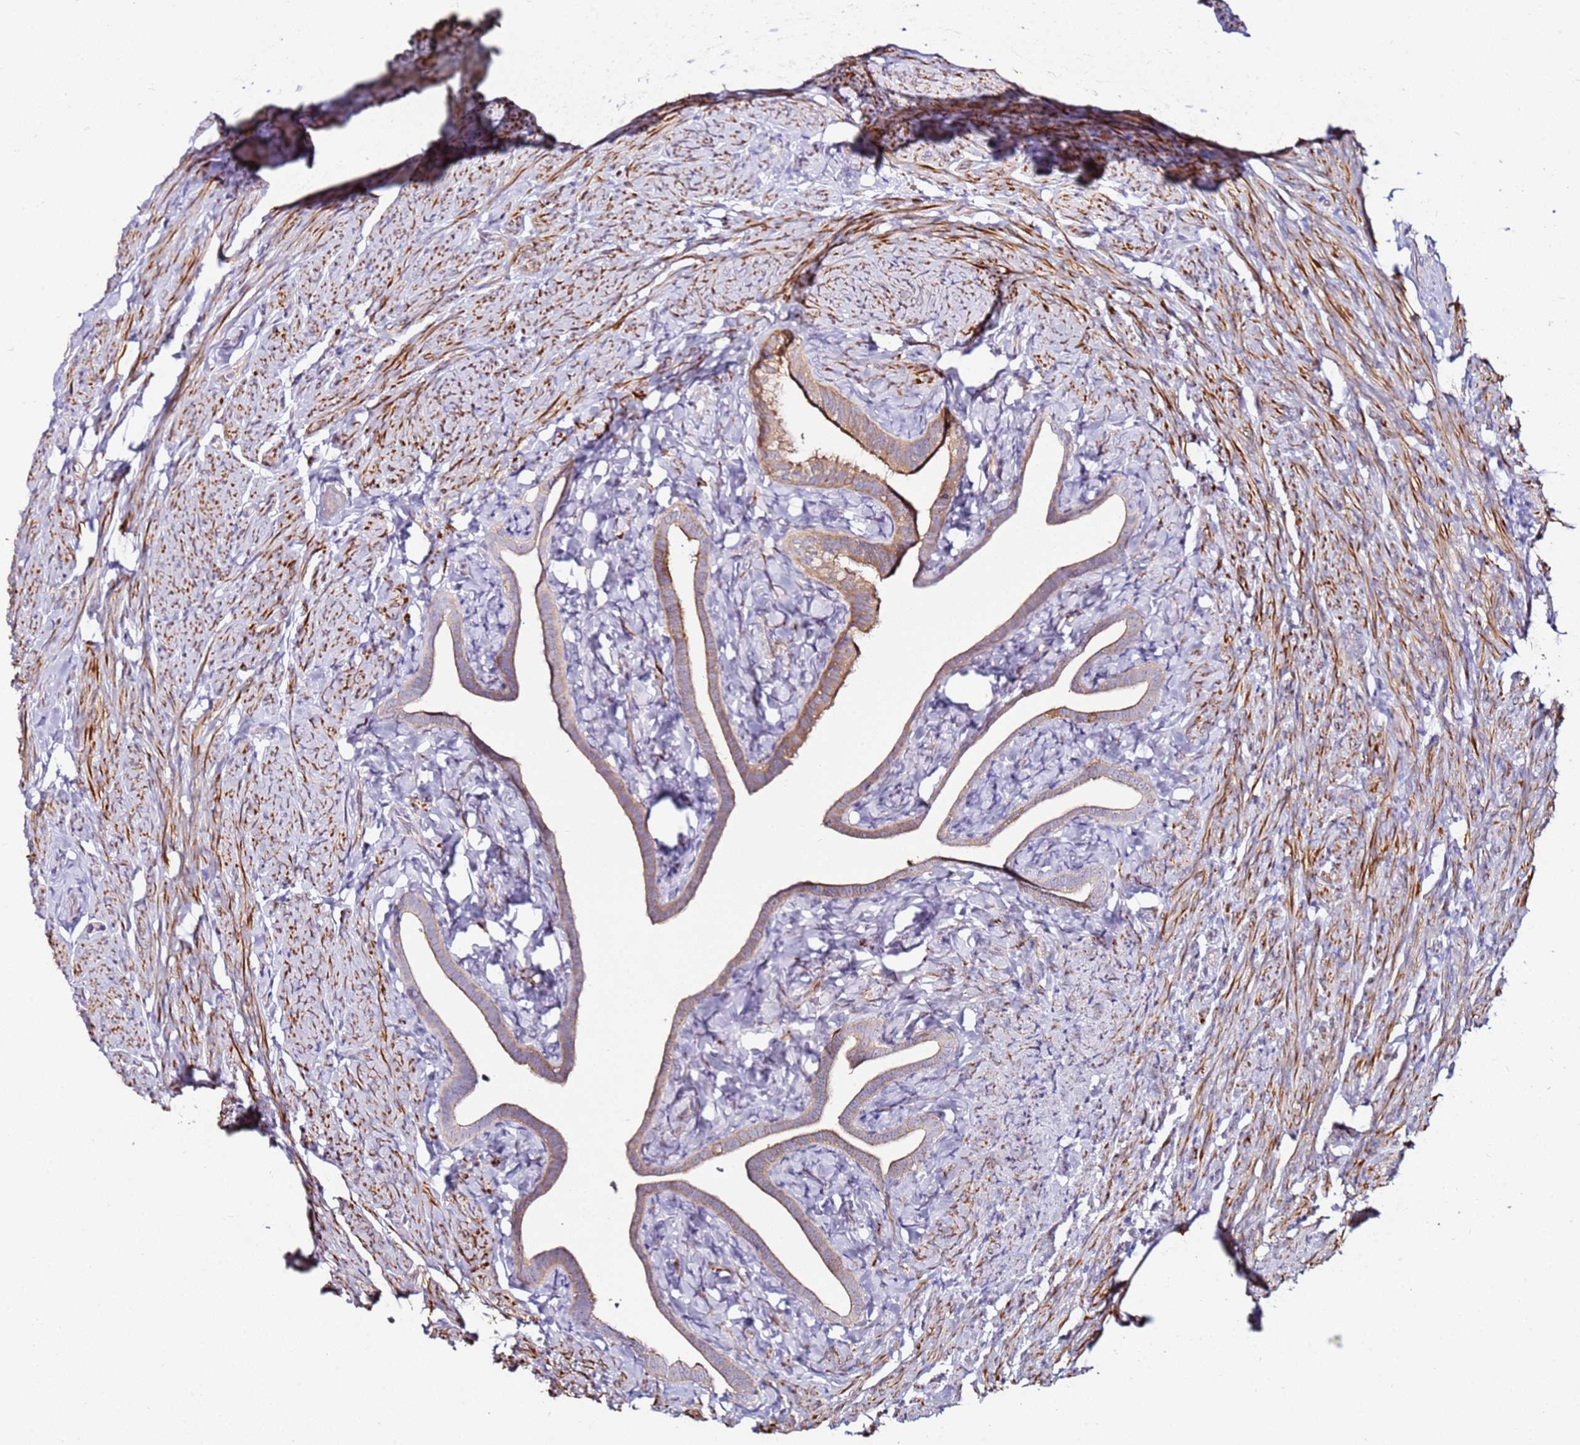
{"staining": {"intensity": "moderate", "quantity": "25%-75%", "location": "cytoplasmic/membranous"}, "tissue": "fallopian tube", "cell_type": "Glandular cells", "image_type": "normal", "snomed": [{"axis": "morphology", "description": "Normal tissue, NOS"}, {"axis": "topography", "description": "Fallopian tube"}], "caption": "IHC staining of benign fallopian tube, which demonstrates medium levels of moderate cytoplasmic/membranous staining in approximately 25%-75% of glandular cells indicating moderate cytoplasmic/membranous protein staining. The staining was performed using DAB (3,3'-diaminobenzidine) (brown) for protein detection and nuclei were counterstained in hematoxylin (blue).", "gene": "SRRM5", "patient": {"sex": "female", "age": 69}}